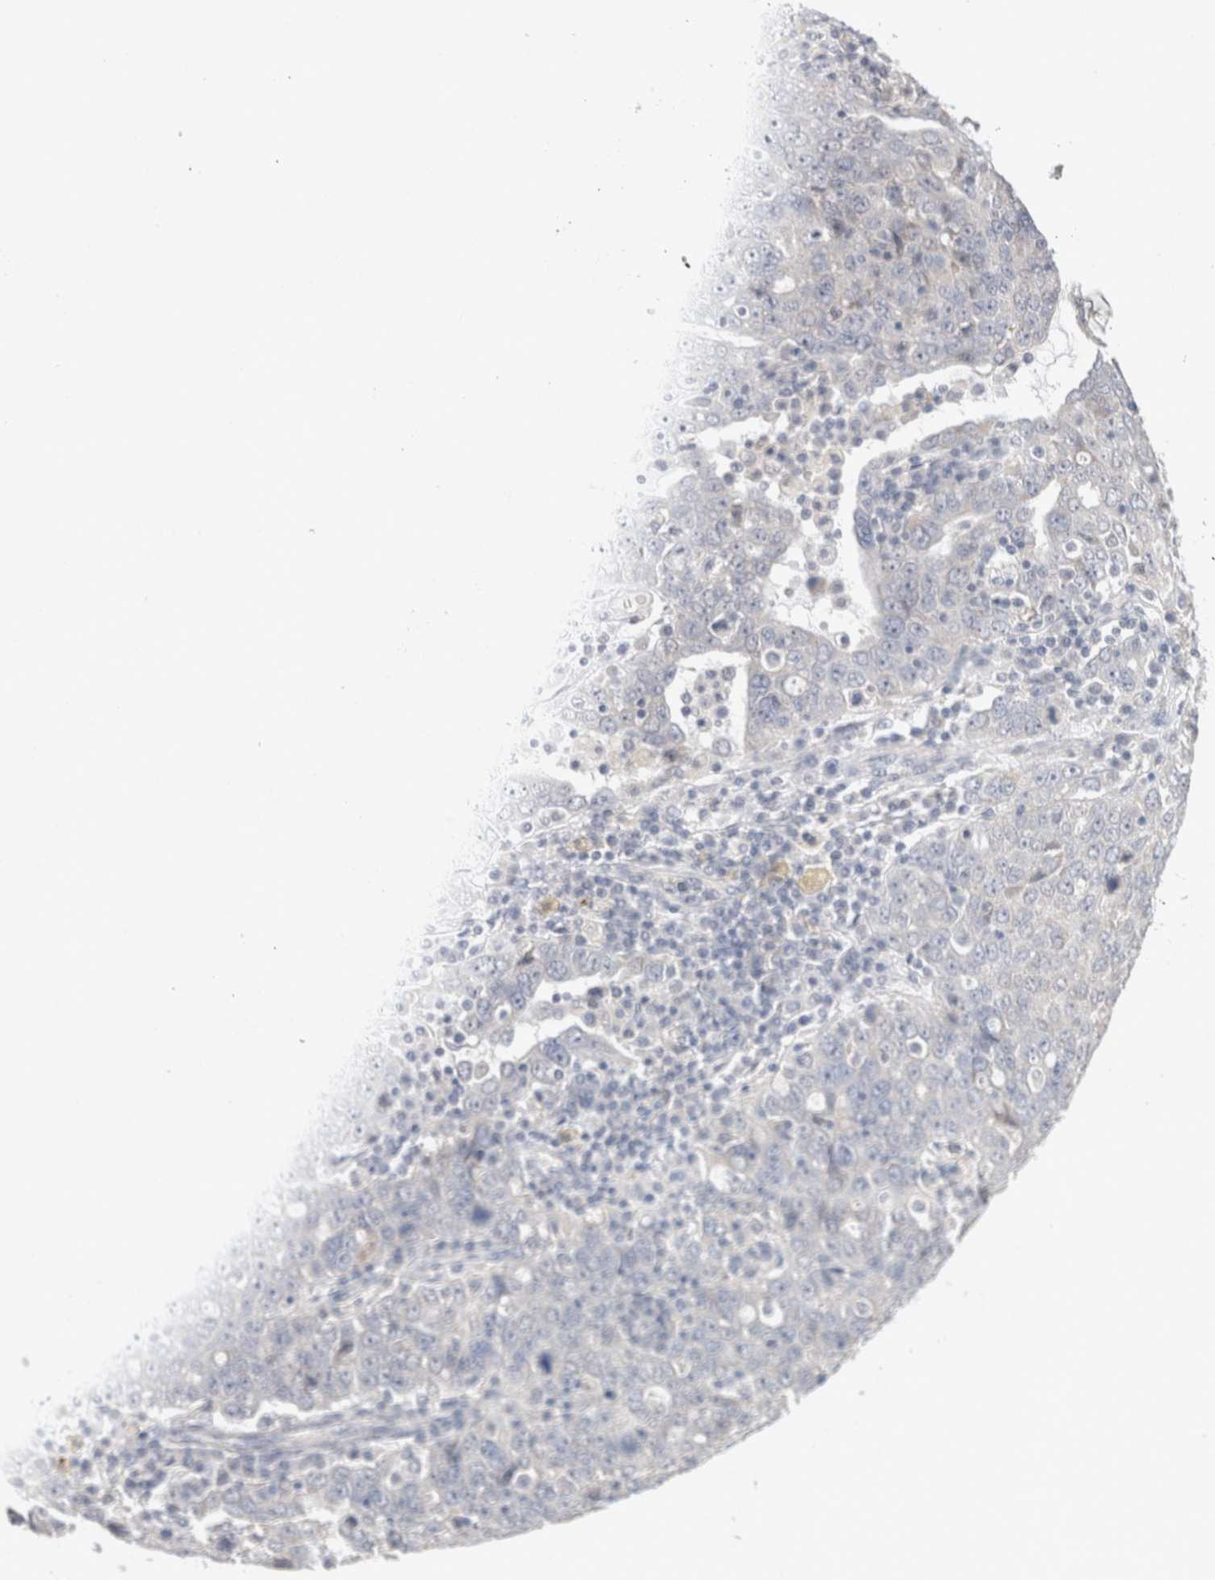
{"staining": {"intensity": "negative", "quantity": "none", "location": "none"}, "tissue": "ovarian cancer", "cell_type": "Tumor cells", "image_type": "cancer", "snomed": [{"axis": "morphology", "description": "Carcinoma, endometroid"}, {"axis": "topography", "description": "Ovary"}], "caption": "Endometroid carcinoma (ovarian) stained for a protein using immunohistochemistry displays no positivity tumor cells.", "gene": "DMD", "patient": {"sex": "female", "age": 62}}